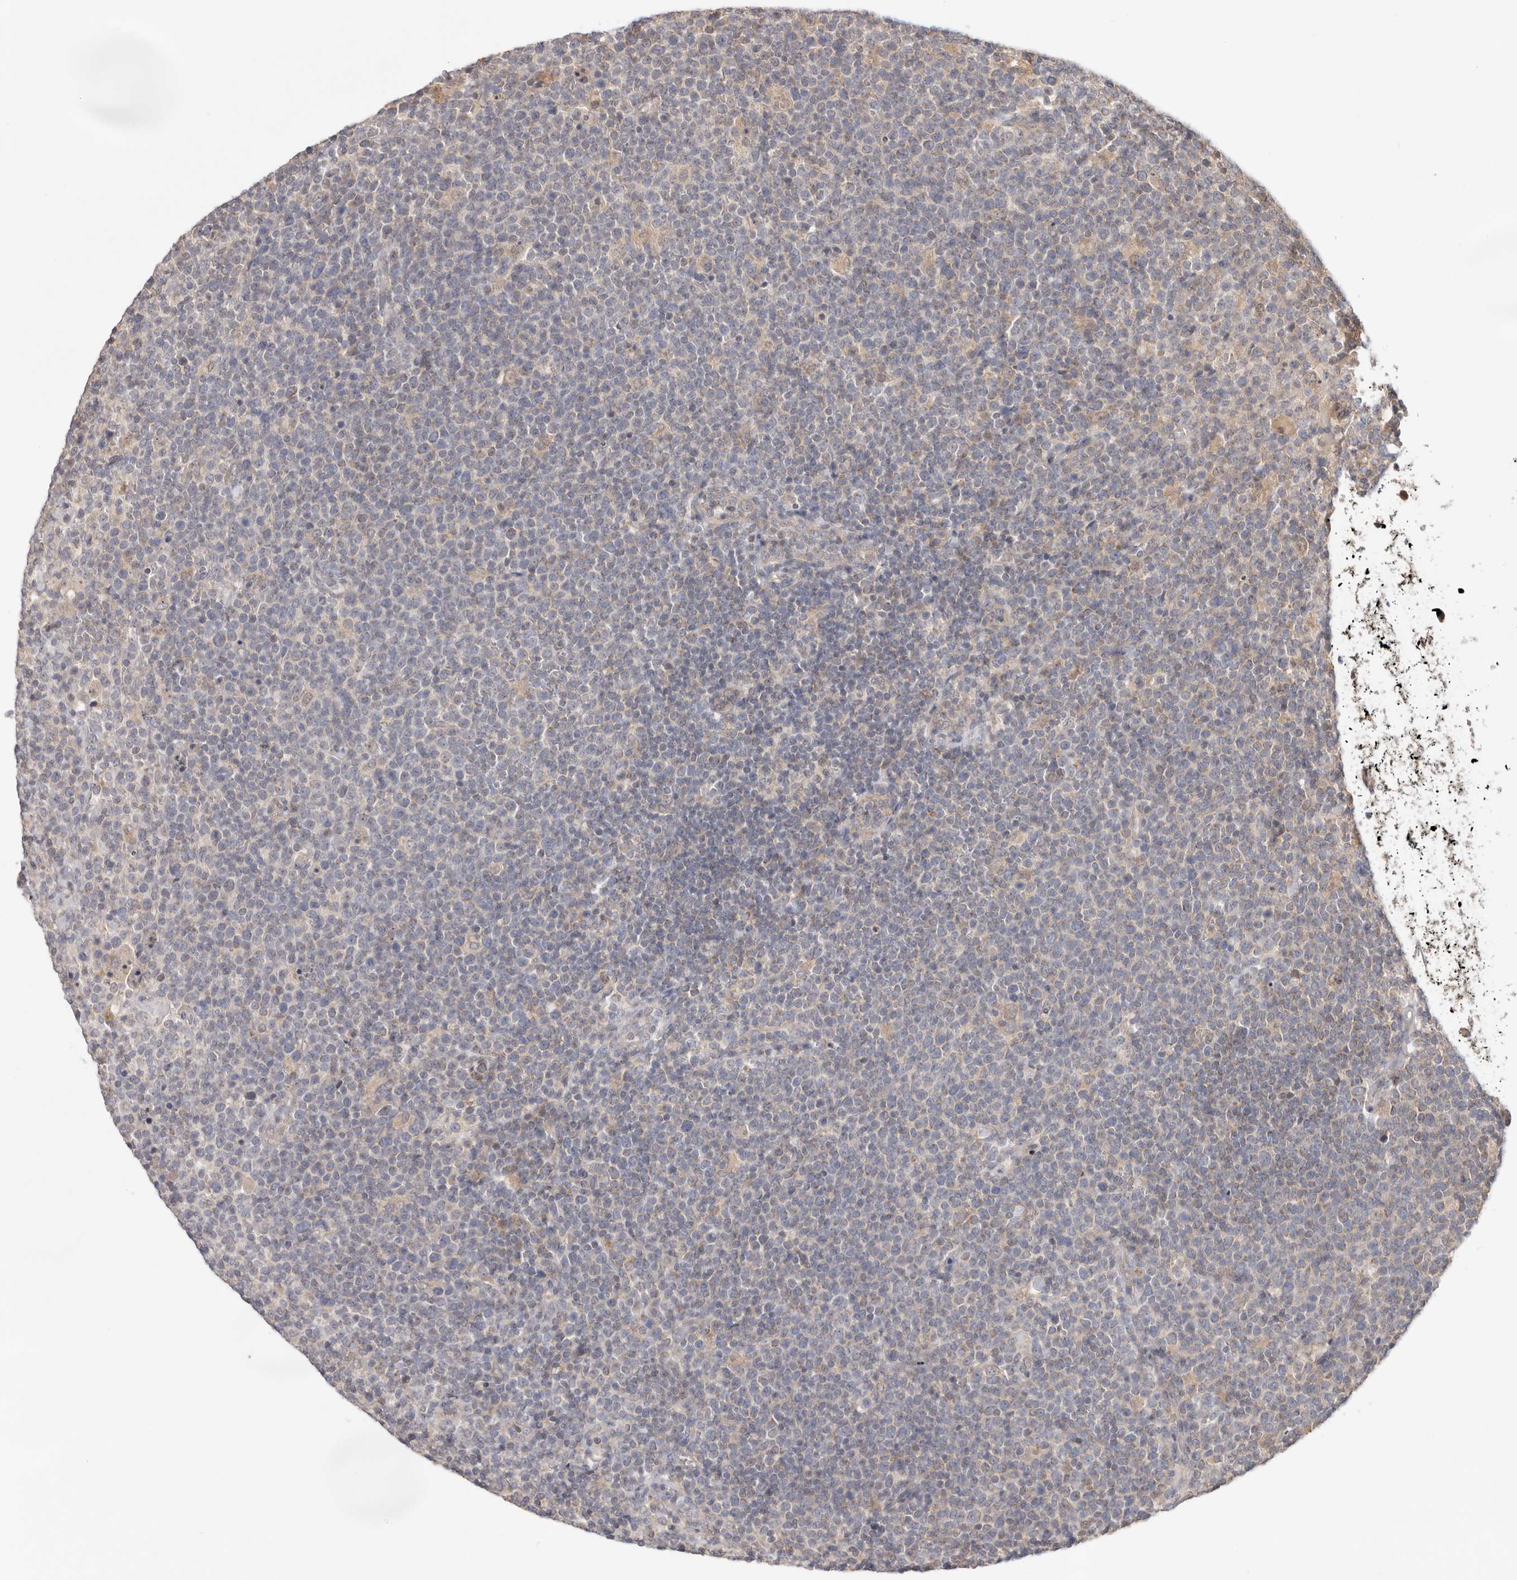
{"staining": {"intensity": "negative", "quantity": "none", "location": "none"}, "tissue": "lymphoma", "cell_type": "Tumor cells", "image_type": "cancer", "snomed": [{"axis": "morphology", "description": "Malignant lymphoma, non-Hodgkin's type, High grade"}, {"axis": "topography", "description": "Lymph node"}], "caption": "Lymphoma stained for a protein using immunohistochemistry (IHC) shows no staining tumor cells.", "gene": "LRP6", "patient": {"sex": "male", "age": 61}}